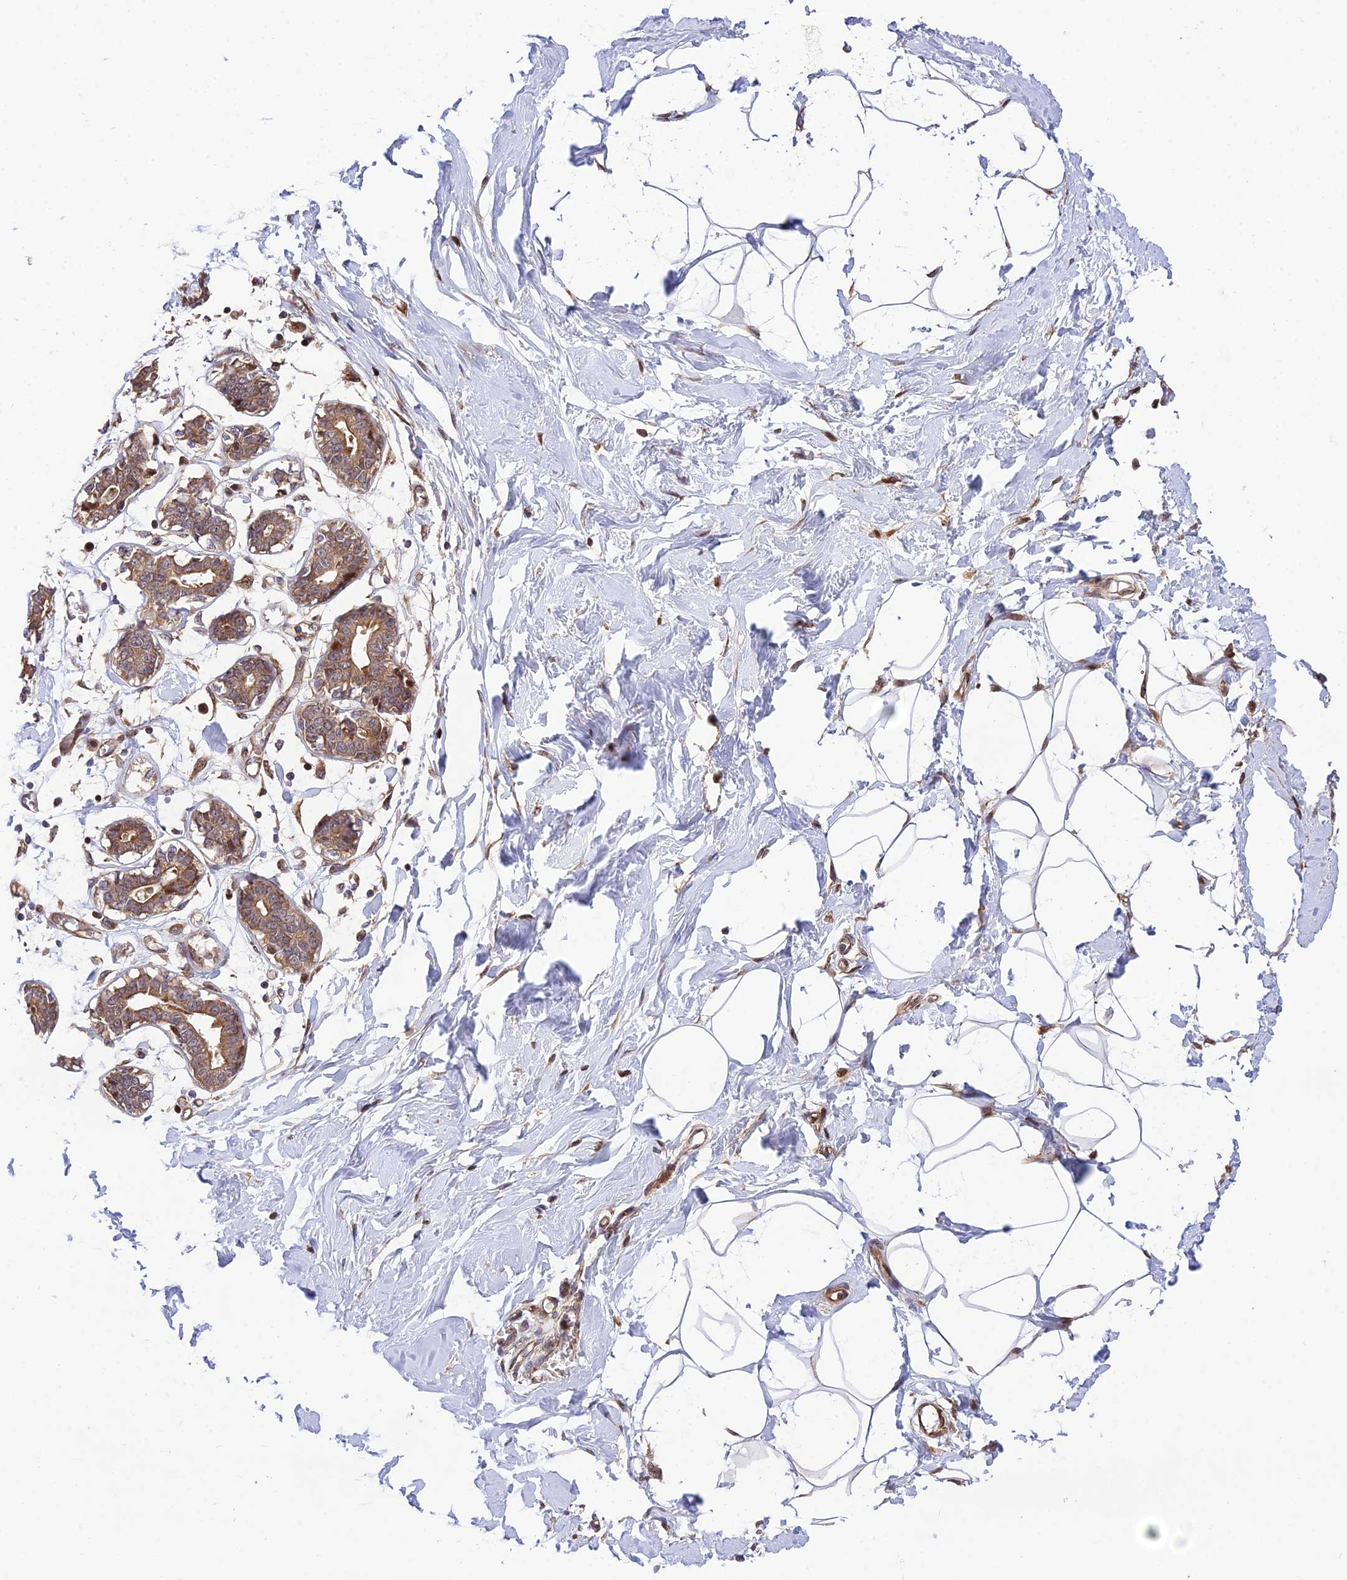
{"staining": {"intensity": "negative", "quantity": "none", "location": "none"}, "tissue": "breast", "cell_type": "Adipocytes", "image_type": "normal", "snomed": [{"axis": "morphology", "description": "Normal tissue, NOS"}, {"axis": "topography", "description": "Breast"}], "caption": "Benign breast was stained to show a protein in brown. There is no significant staining in adipocytes. (Stains: DAB (3,3'-diaminobenzidine) IHC with hematoxylin counter stain, Microscopy: brightfield microscopy at high magnification).", "gene": "SMG6", "patient": {"sex": "female", "age": 27}}